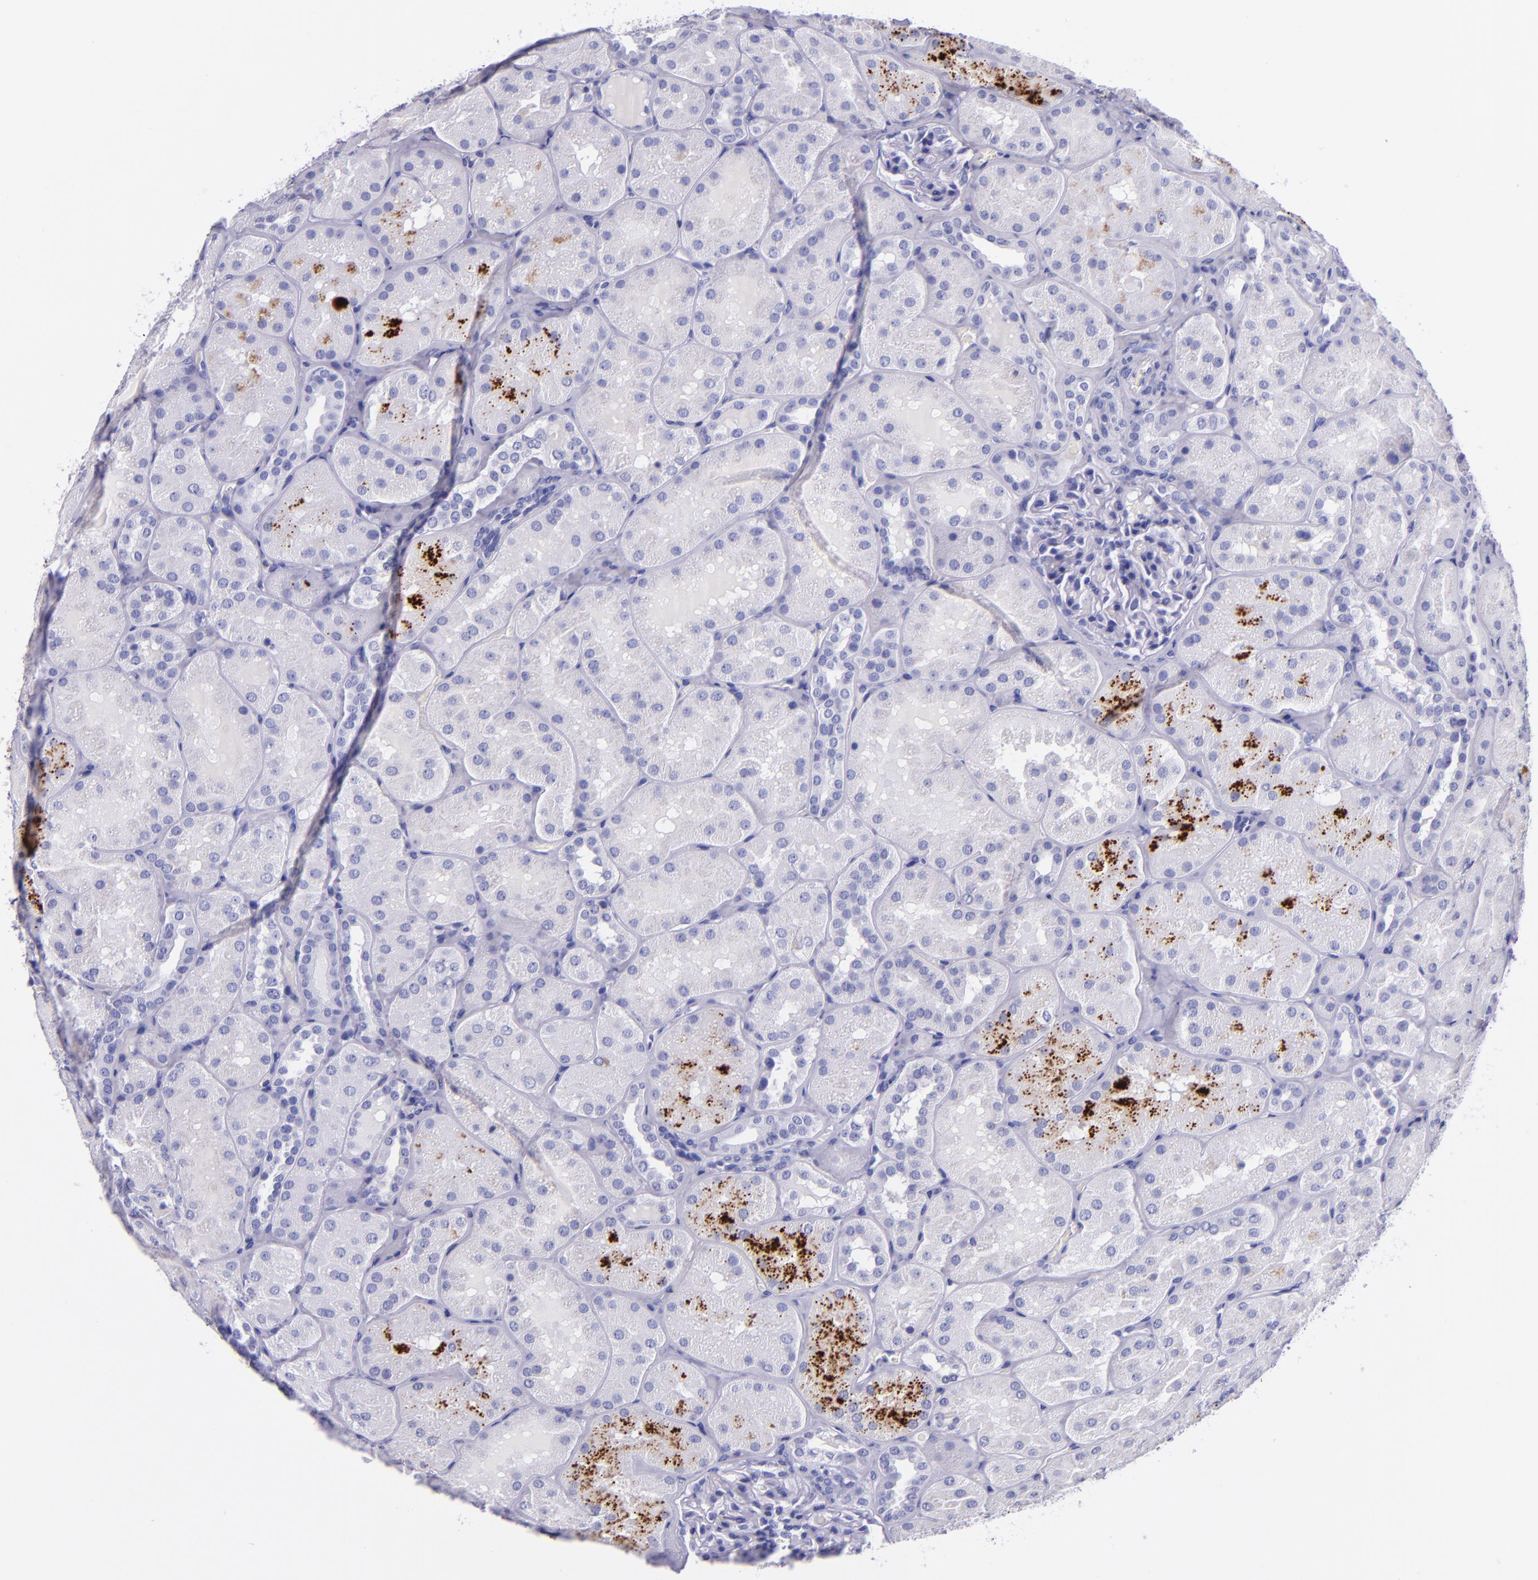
{"staining": {"intensity": "negative", "quantity": "none", "location": "none"}, "tissue": "kidney", "cell_type": "Cells in glomeruli", "image_type": "normal", "snomed": [{"axis": "morphology", "description": "Normal tissue, NOS"}, {"axis": "topography", "description": "Kidney"}], "caption": "DAB (3,3'-diaminobenzidine) immunohistochemical staining of normal human kidney exhibits no significant staining in cells in glomeruli.", "gene": "SLPI", "patient": {"sex": "male", "age": 28}}